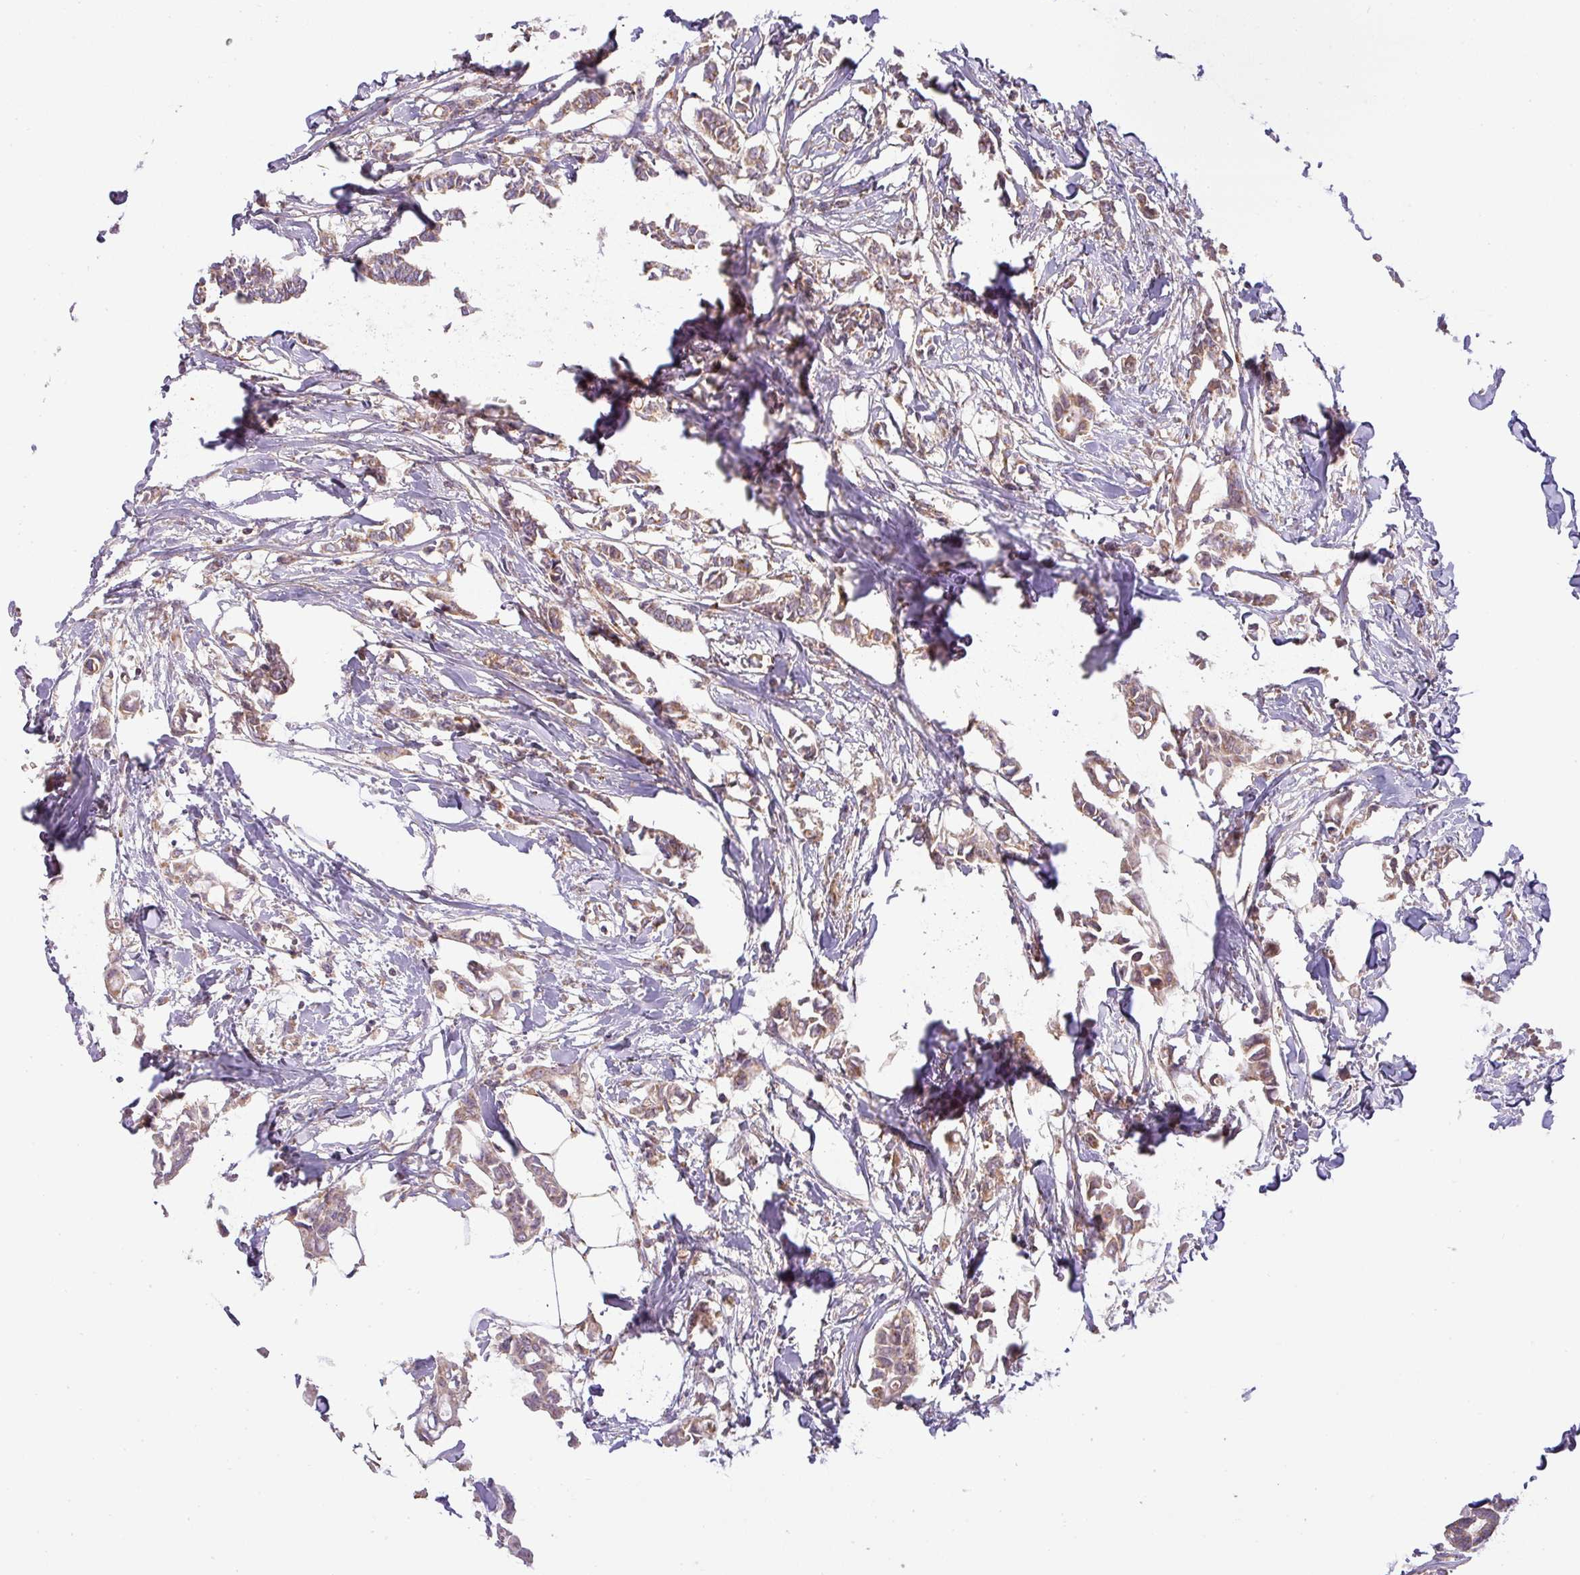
{"staining": {"intensity": "weak", "quantity": ">75%", "location": "cytoplasmic/membranous"}, "tissue": "breast cancer", "cell_type": "Tumor cells", "image_type": "cancer", "snomed": [{"axis": "morphology", "description": "Duct carcinoma"}, {"axis": "topography", "description": "Breast"}], "caption": "This is a histology image of IHC staining of invasive ductal carcinoma (breast), which shows weak staining in the cytoplasmic/membranous of tumor cells.", "gene": "ZNF211", "patient": {"sex": "female", "age": 41}}